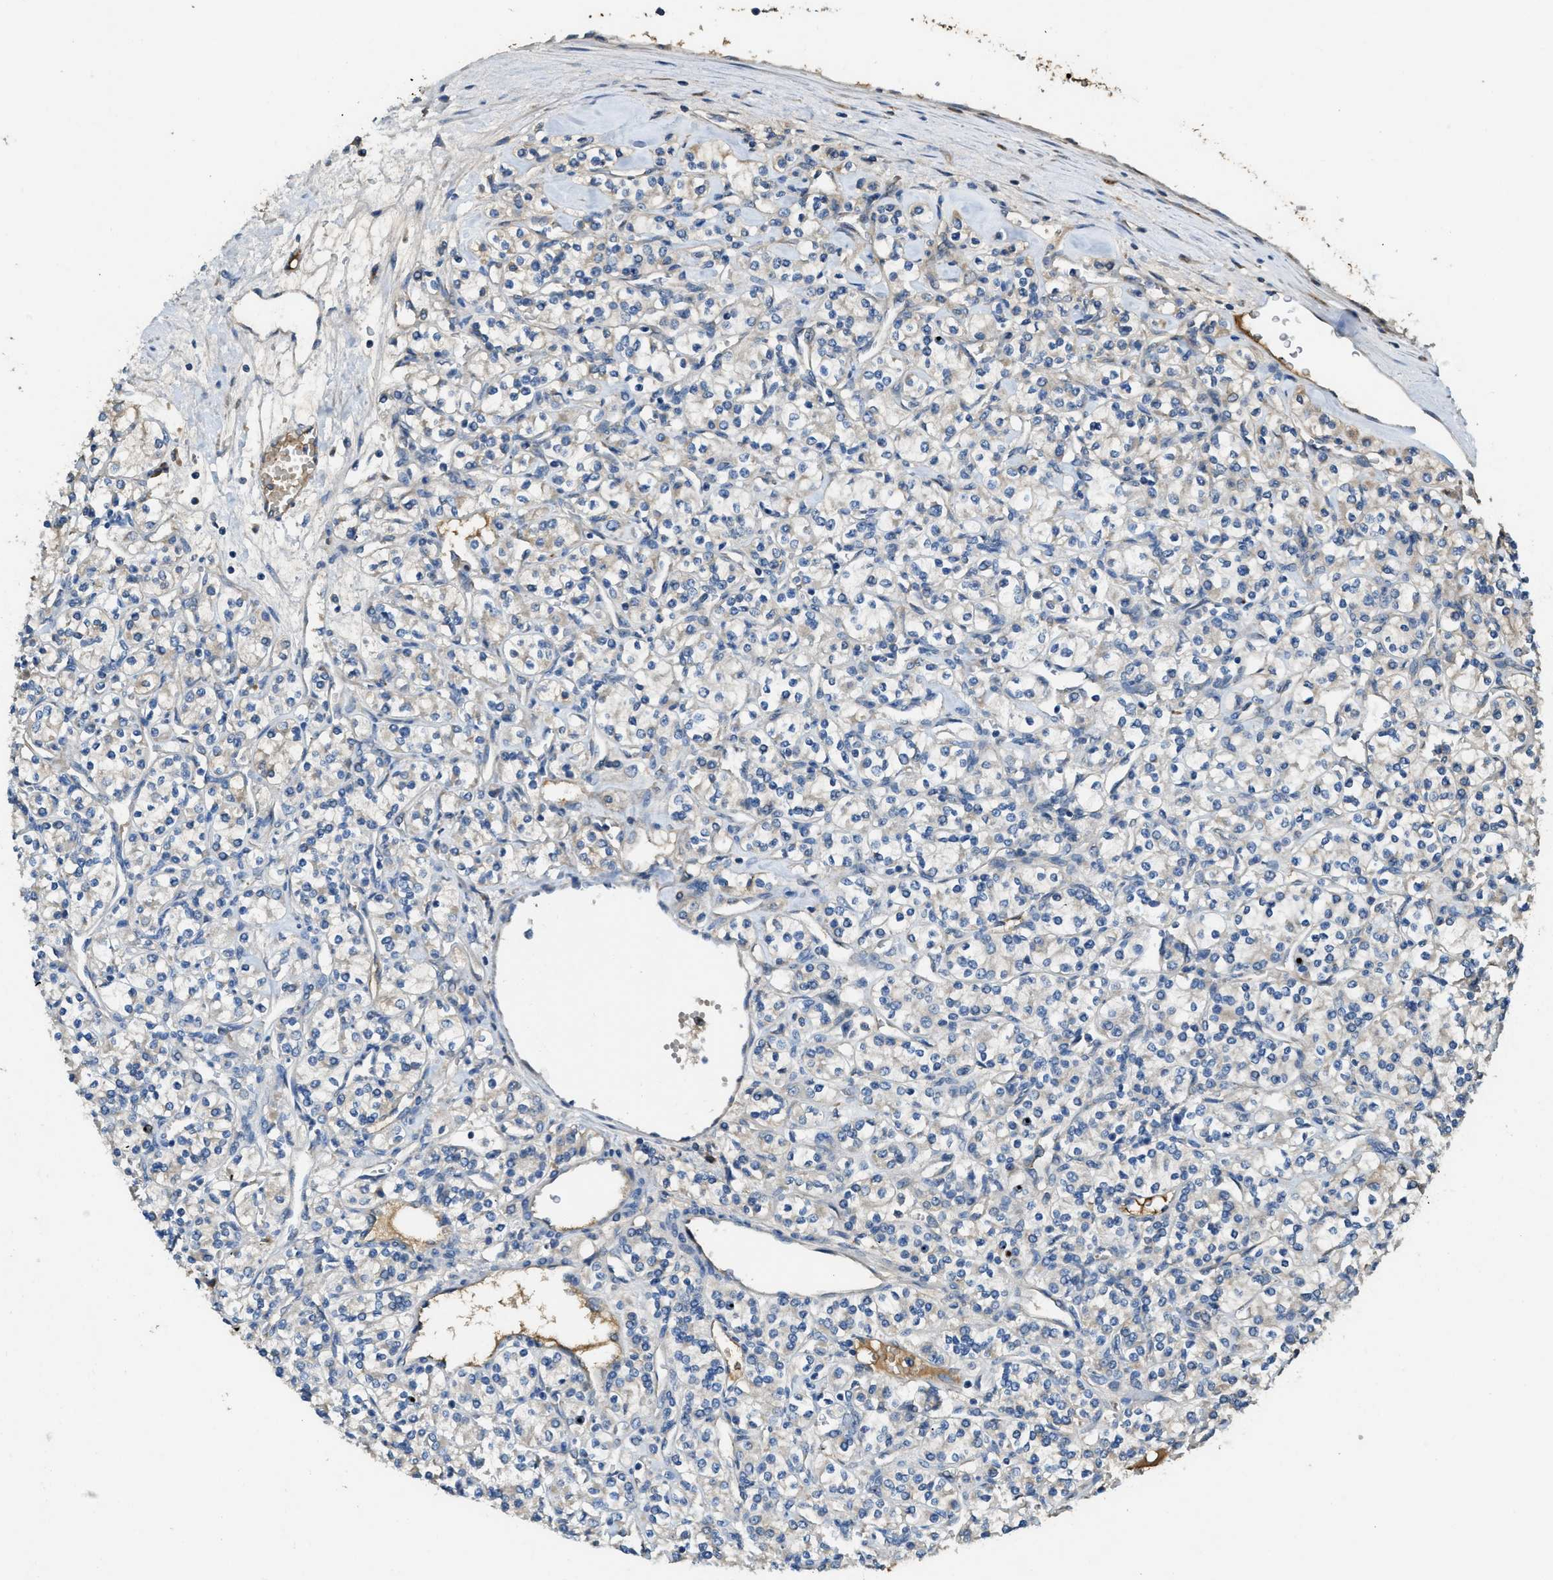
{"staining": {"intensity": "negative", "quantity": "none", "location": "none"}, "tissue": "renal cancer", "cell_type": "Tumor cells", "image_type": "cancer", "snomed": [{"axis": "morphology", "description": "Adenocarcinoma, NOS"}, {"axis": "topography", "description": "Kidney"}], "caption": "High magnification brightfield microscopy of renal cancer (adenocarcinoma) stained with DAB (3,3'-diaminobenzidine) (brown) and counterstained with hematoxylin (blue): tumor cells show no significant staining. Brightfield microscopy of IHC stained with DAB (3,3'-diaminobenzidine) (brown) and hematoxylin (blue), captured at high magnification.", "gene": "RIPK2", "patient": {"sex": "male", "age": 77}}